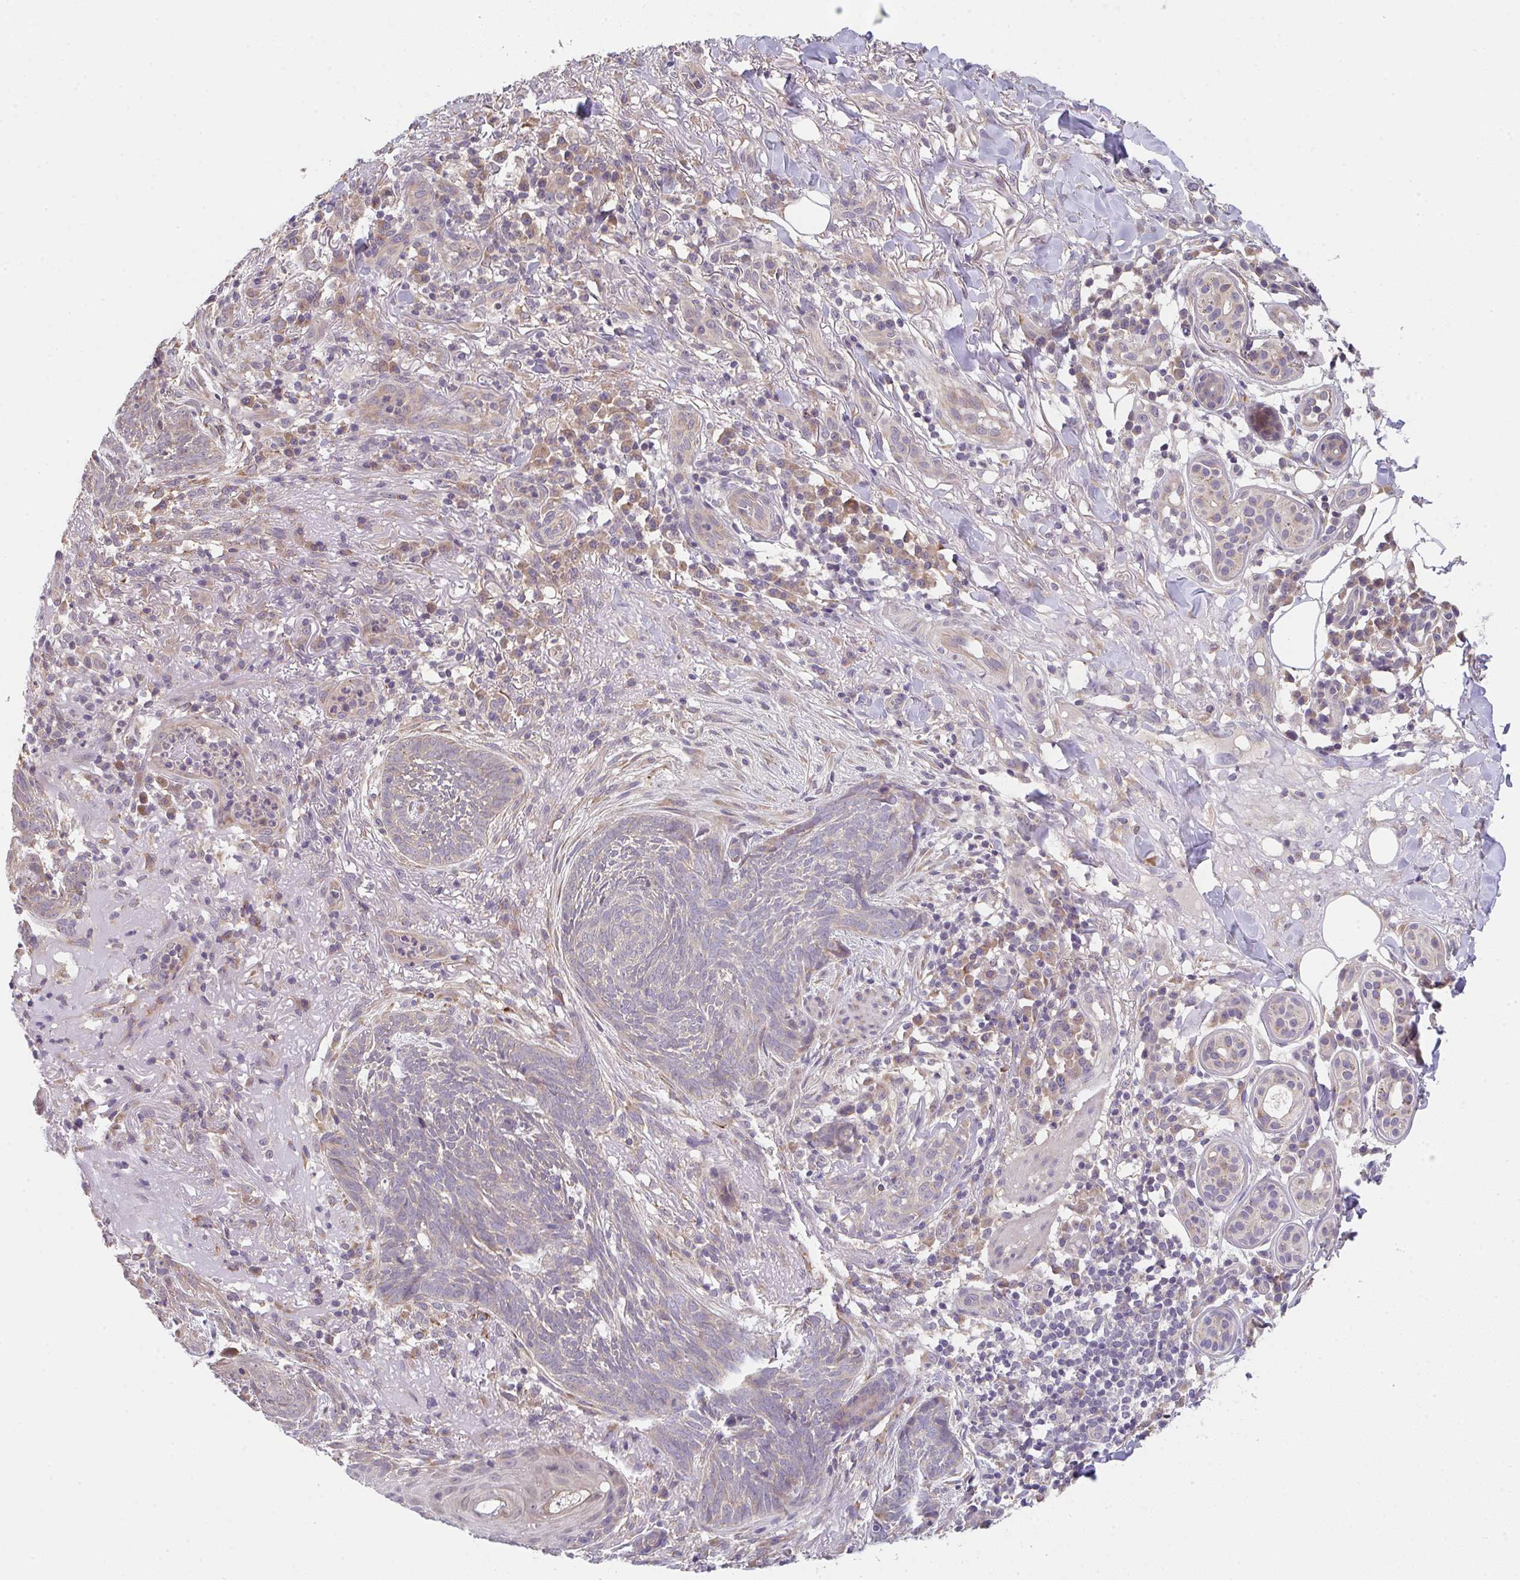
{"staining": {"intensity": "negative", "quantity": "none", "location": "none"}, "tissue": "skin cancer", "cell_type": "Tumor cells", "image_type": "cancer", "snomed": [{"axis": "morphology", "description": "Basal cell carcinoma"}, {"axis": "topography", "description": "Skin"}], "caption": "There is no significant staining in tumor cells of skin cancer. (Immunohistochemistry (ihc), brightfield microscopy, high magnification).", "gene": "TSPAN31", "patient": {"sex": "female", "age": 93}}